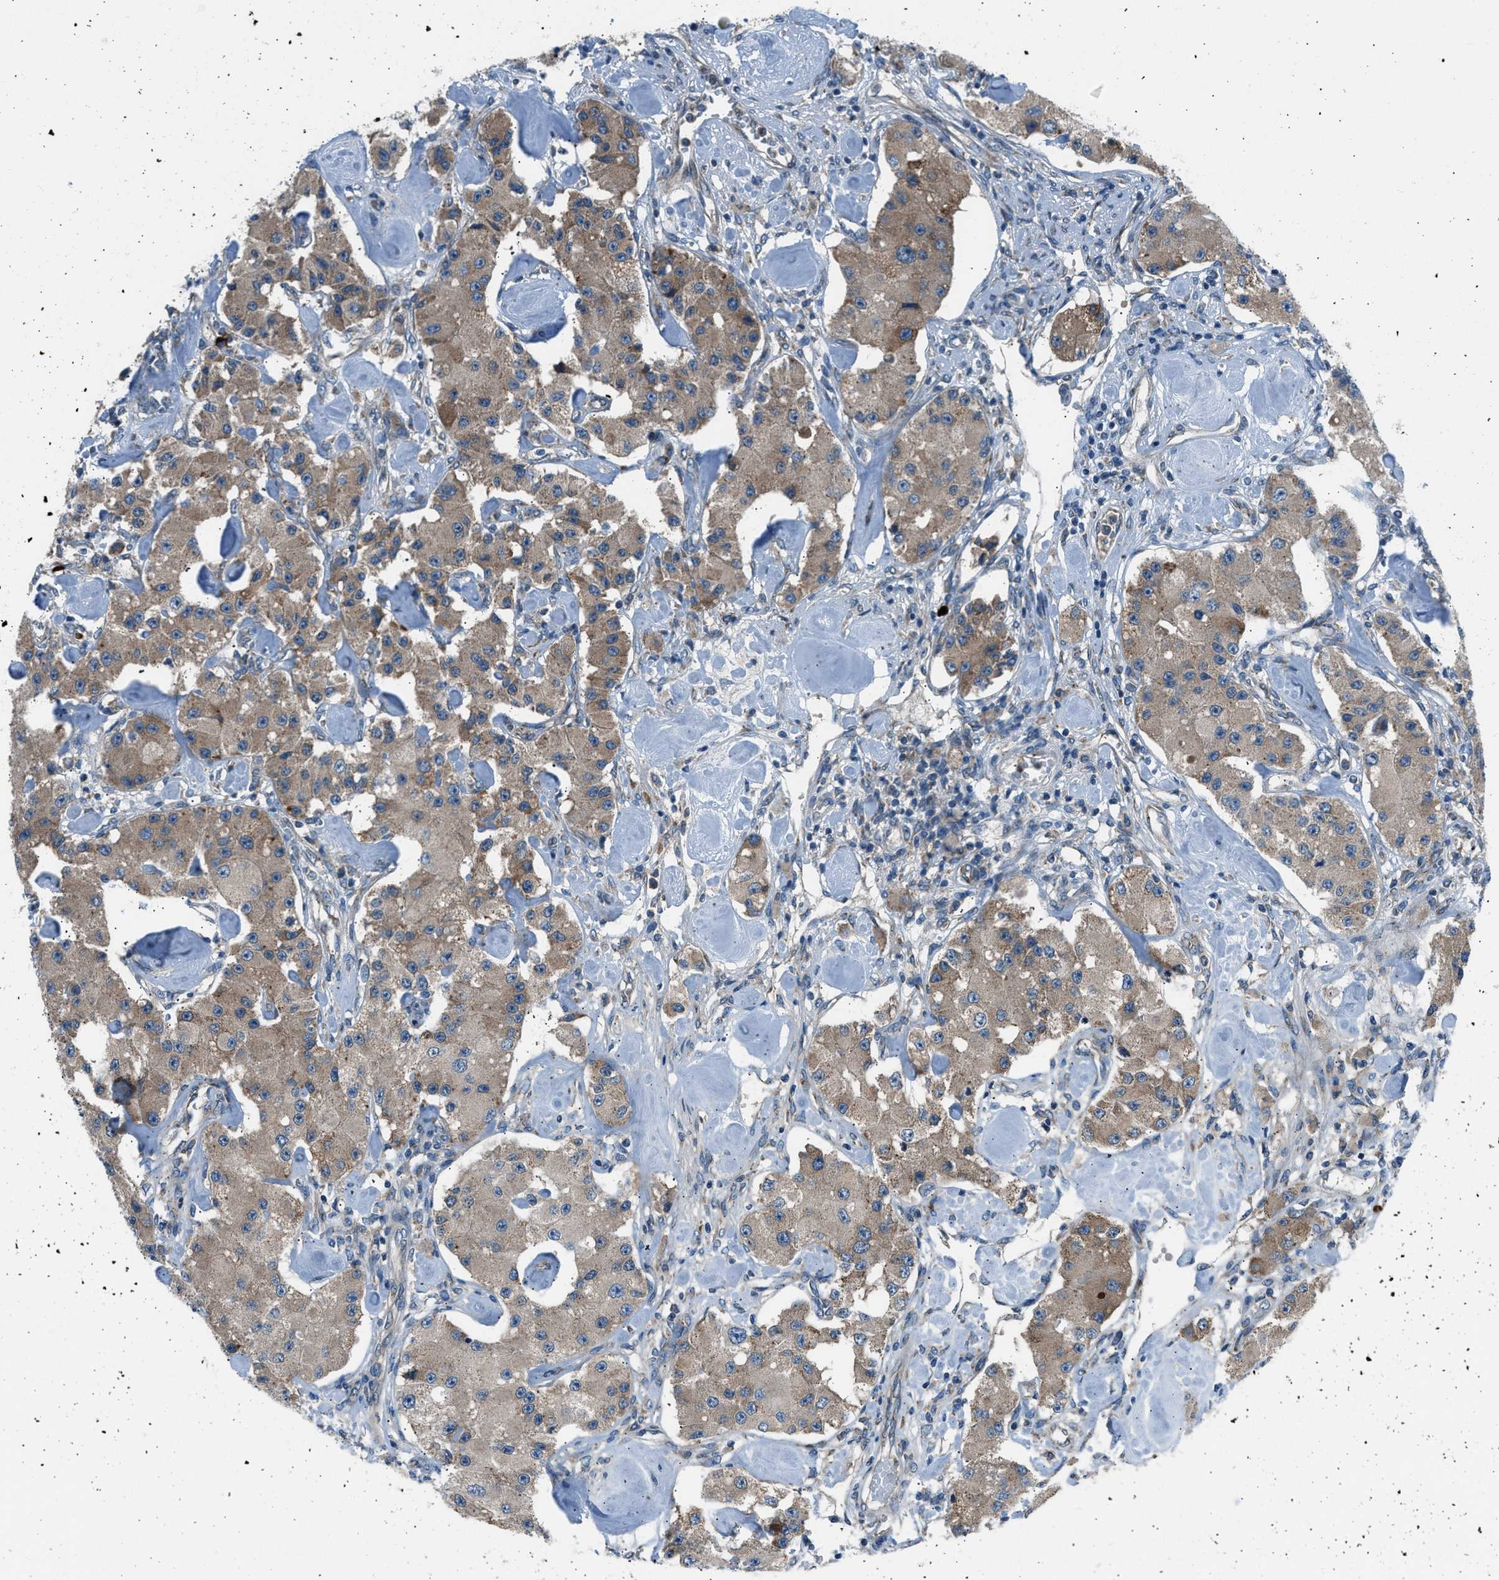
{"staining": {"intensity": "moderate", "quantity": ">75%", "location": "cytoplasmic/membranous"}, "tissue": "carcinoid", "cell_type": "Tumor cells", "image_type": "cancer", "snomed": [{"axis": "morphology", "description": "Carcinoid, malignant, NOS"}, {"axis": "topography", "description": "Pancreas"}], "caption": "Brown immunohistochemical staining in carcinoid shows moderate cytoplasmic/membranous expression in about >75% of tumor cells. (DAB (3,3'-diaminobenzidine) = brown stain, brightfield microscopy at high magnification).", "gene": "EDARADD", "patient": {"sex": "male", "age": 41}}